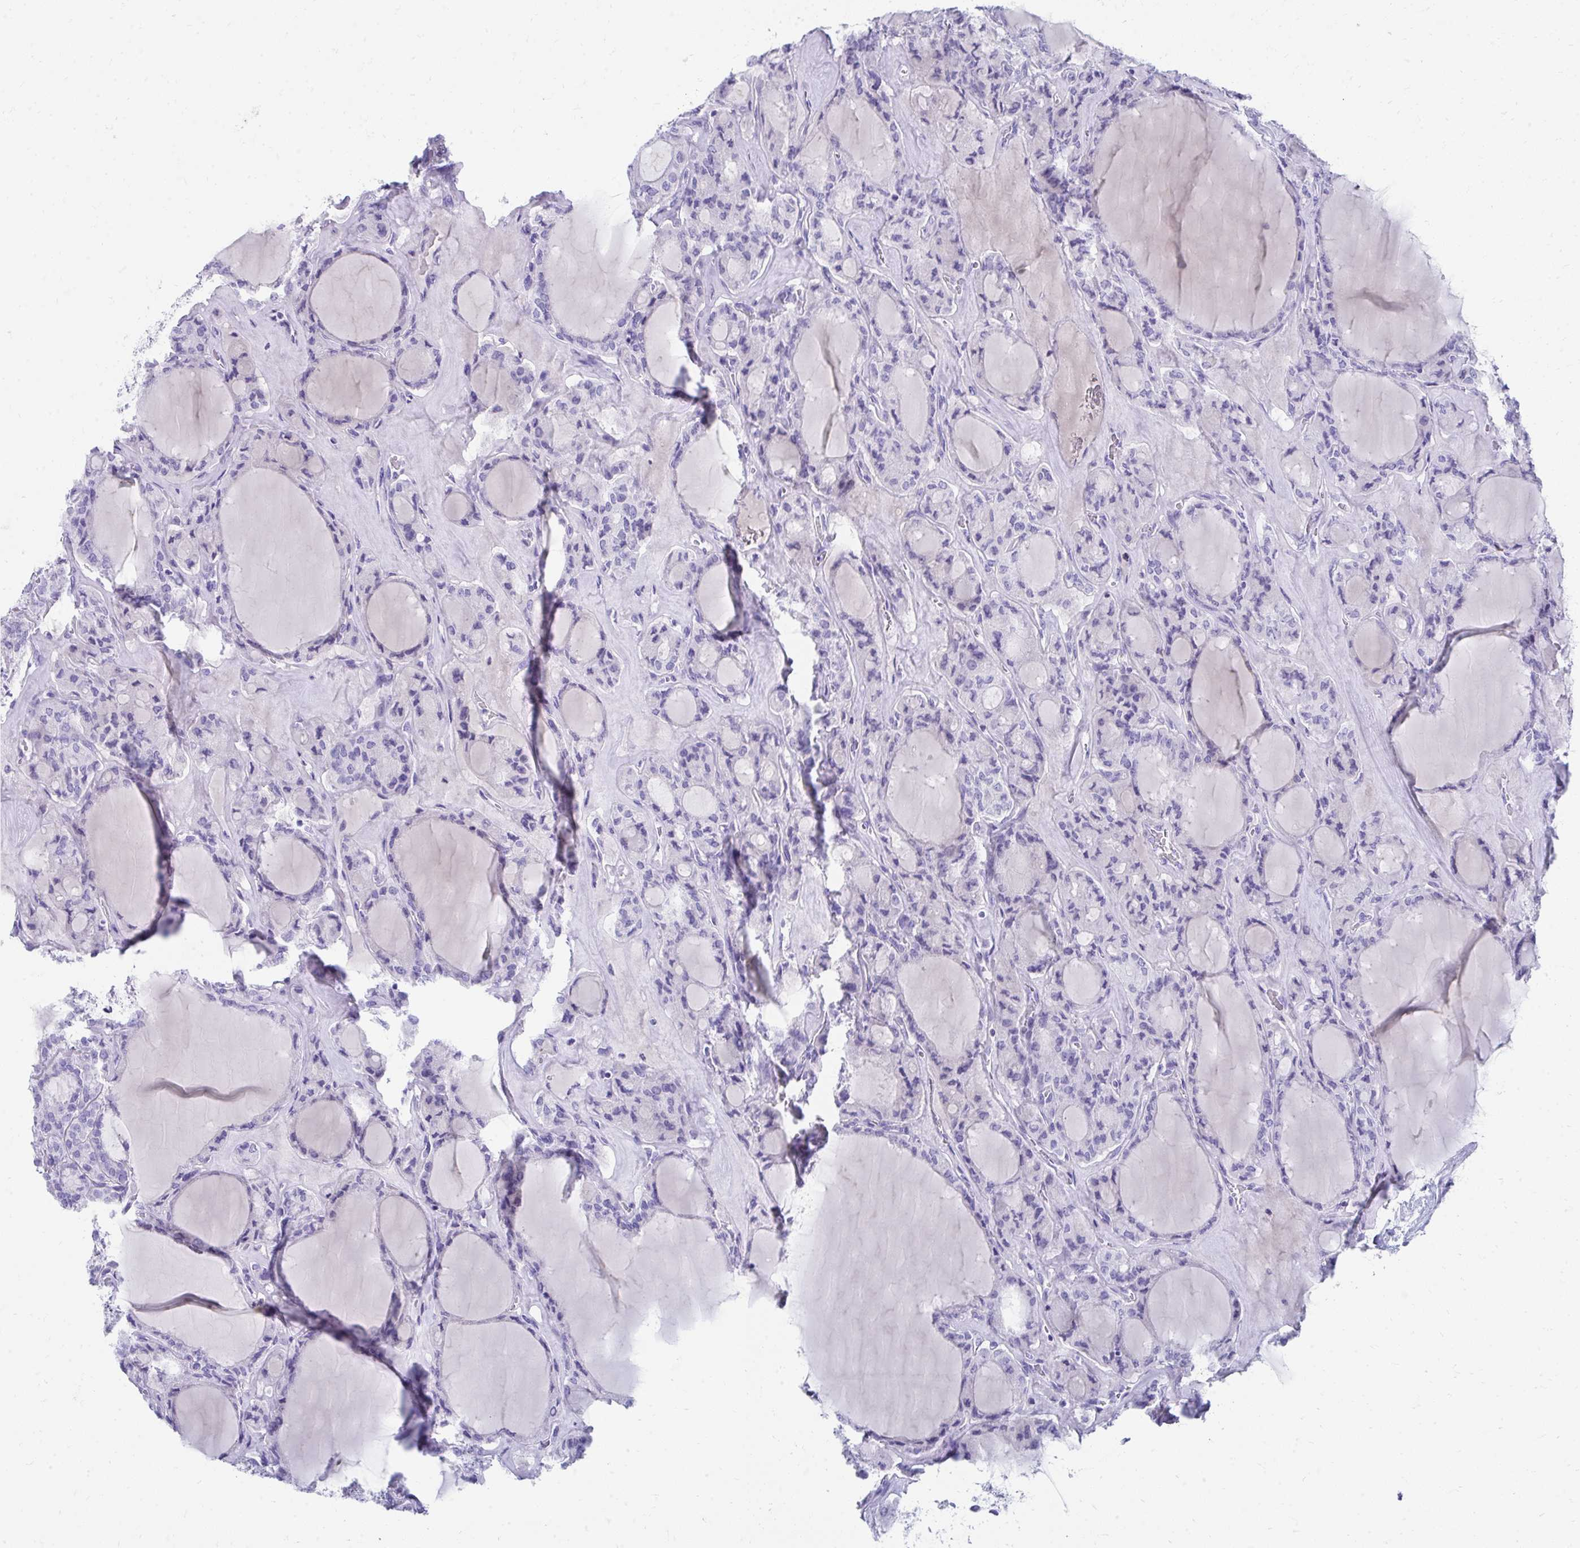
{"staining": {"intensity": "negative", "quantity": "none", "location": "none"}, "tissue": "thyroid cancer", "cell_type": "Tumor cells", "image_type": "cancer", "snomed": [{"axis": "morphology", "description": "Follicular adenoma carcinoma, NOS"}, {"axis": "topography", "description": "Thyroid gland"}], "caption": "Protein analysis of thyroid cancer shows no significant positivity in tumor cells.", "gene": "SEC14L3", "patient": {"sex": "female", "age": 63}}